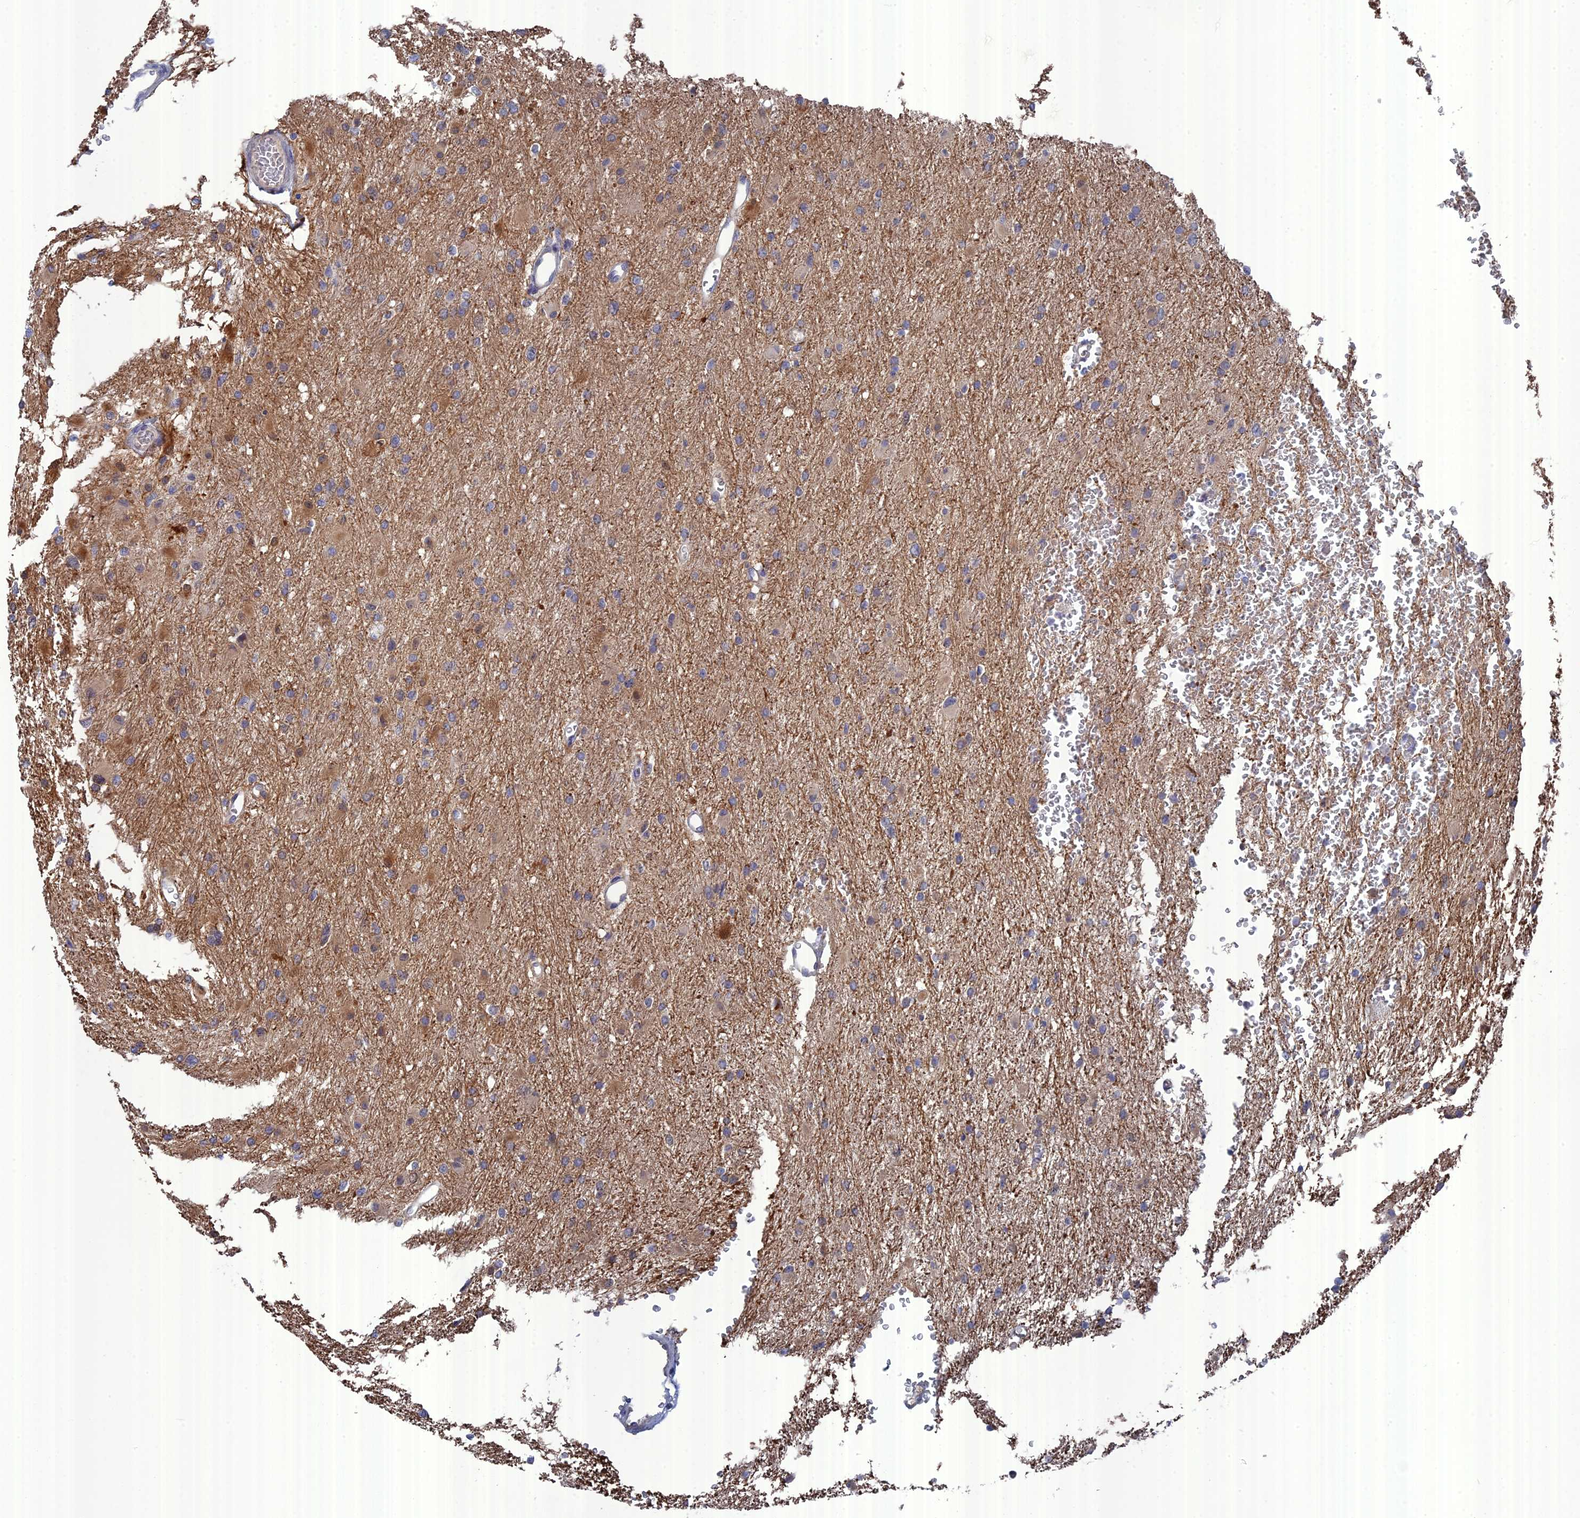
{"staining": {"intensity": "weak", "quantity": "25%-75%", "location": "cytoplasmic/membranous"}, "tissue": "glioma", "cell_type": "Tumor cells", "image_type": "cancer", "snomed": [{"axis": "morphology", "description": "Glioma, malignant, High grade"}, {"axis": "topography", "description": "Cerebral cortex"}], "caption": "Brown immunohistochemical staining in human high-grade glioma (malignant) shows weak cytoplasmic/membranous expression in about 25%-75% of tumor cells.", "gene": "TMEM161A", "patient": {"sex": "female", "age": 36}}